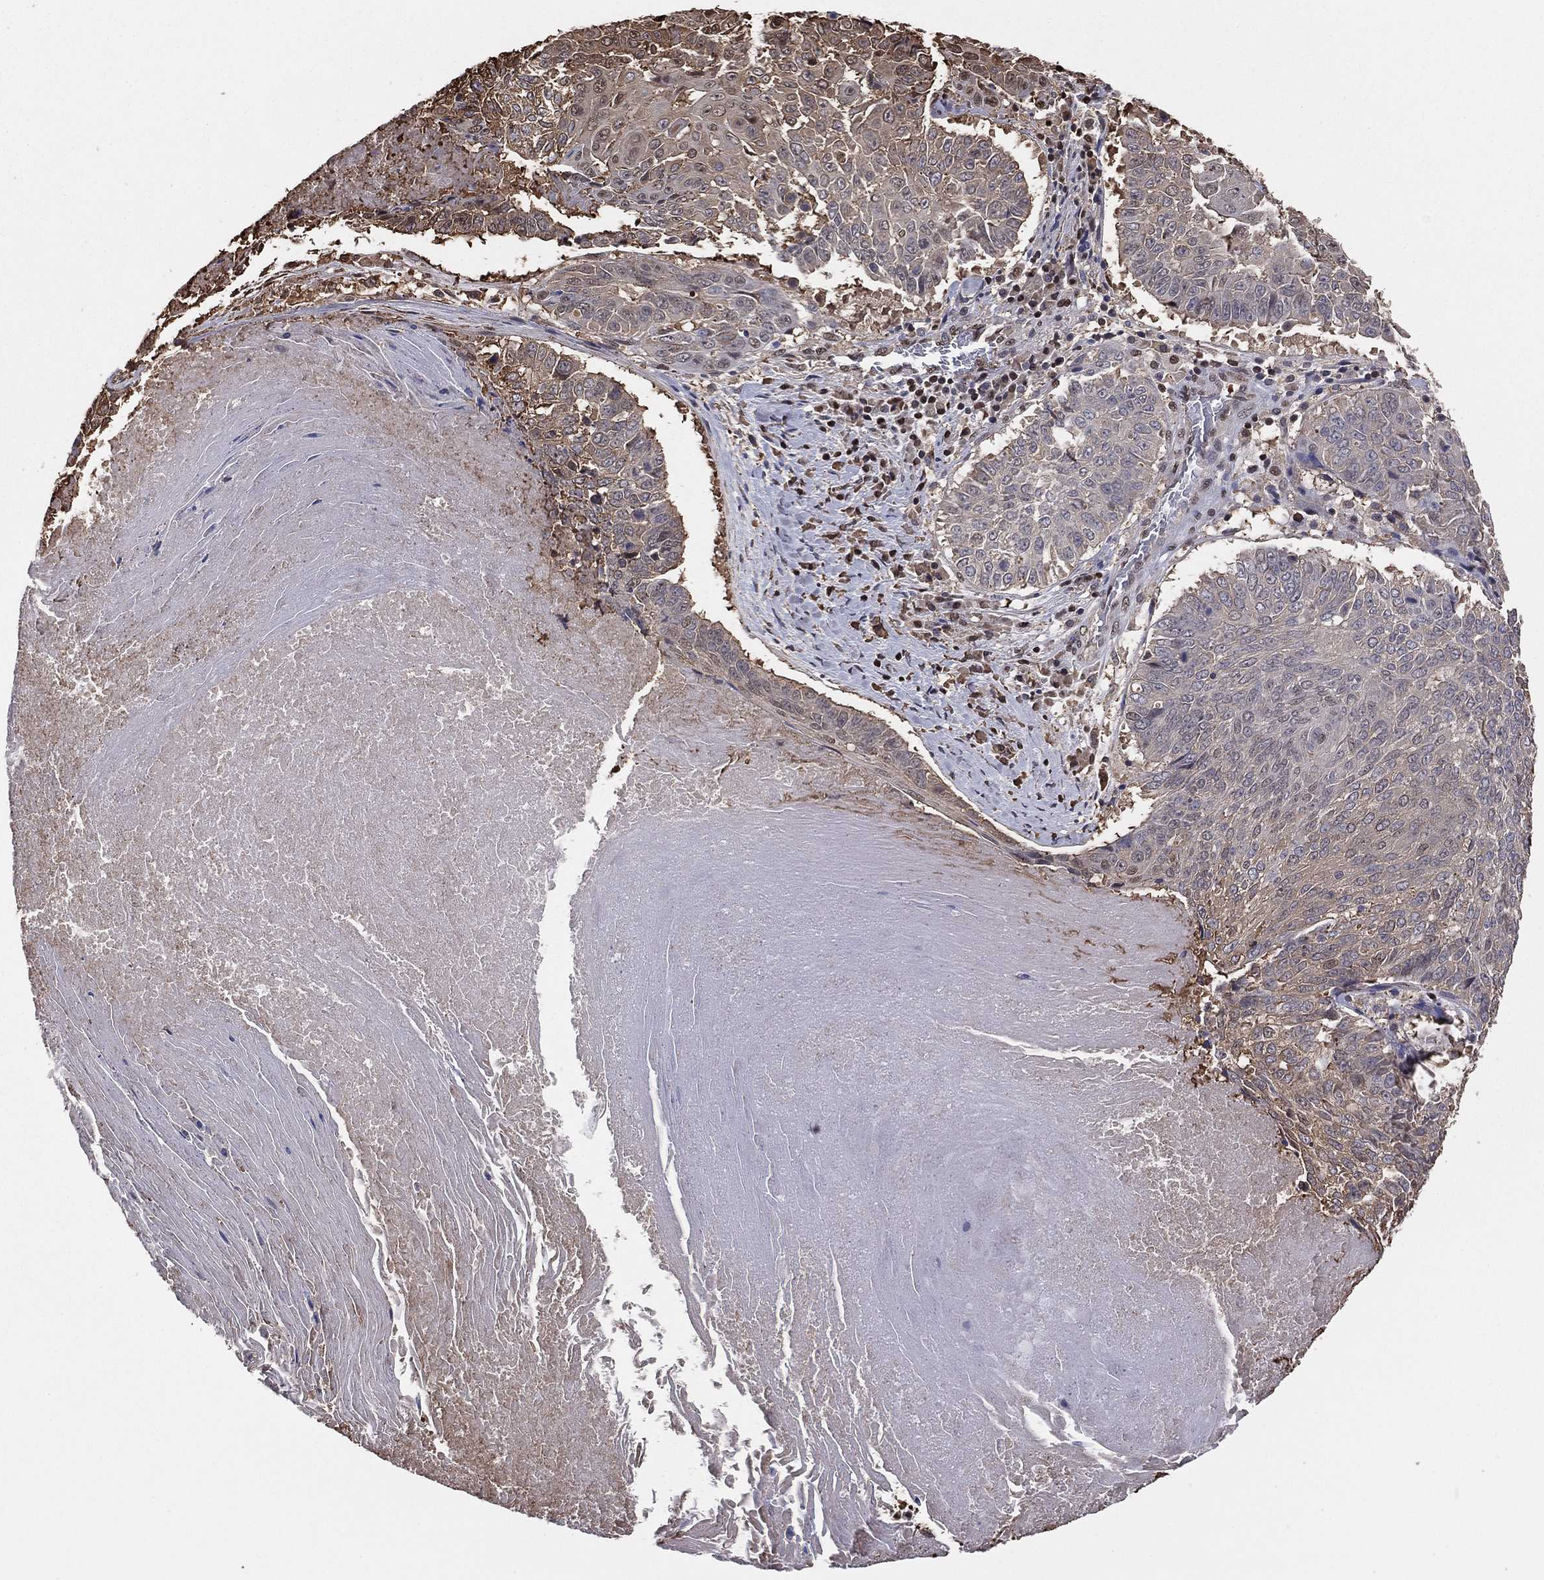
{"staining": {"intensity": "weak", "quantity": "25%-75%", "location": "cytoplasmic/membranous"}, "tissue": "lung cancer", "cell_type": "Tumor cells", "image_type": "cancer", "snomed": [{"axis": "morphology", "description": "Squamous cell carcinoma, NOS"}, {"axis": "topography", "description": "Lung"}], "caption": "Protein staining of squamous cell carcinoma (lung) tissue exhibits weak cytoplasmic/membranous positivity in approximately 25%-75% of tumor cells.", "gene": "GAPDH", "patient": {"sex": "male", "age": 64}}